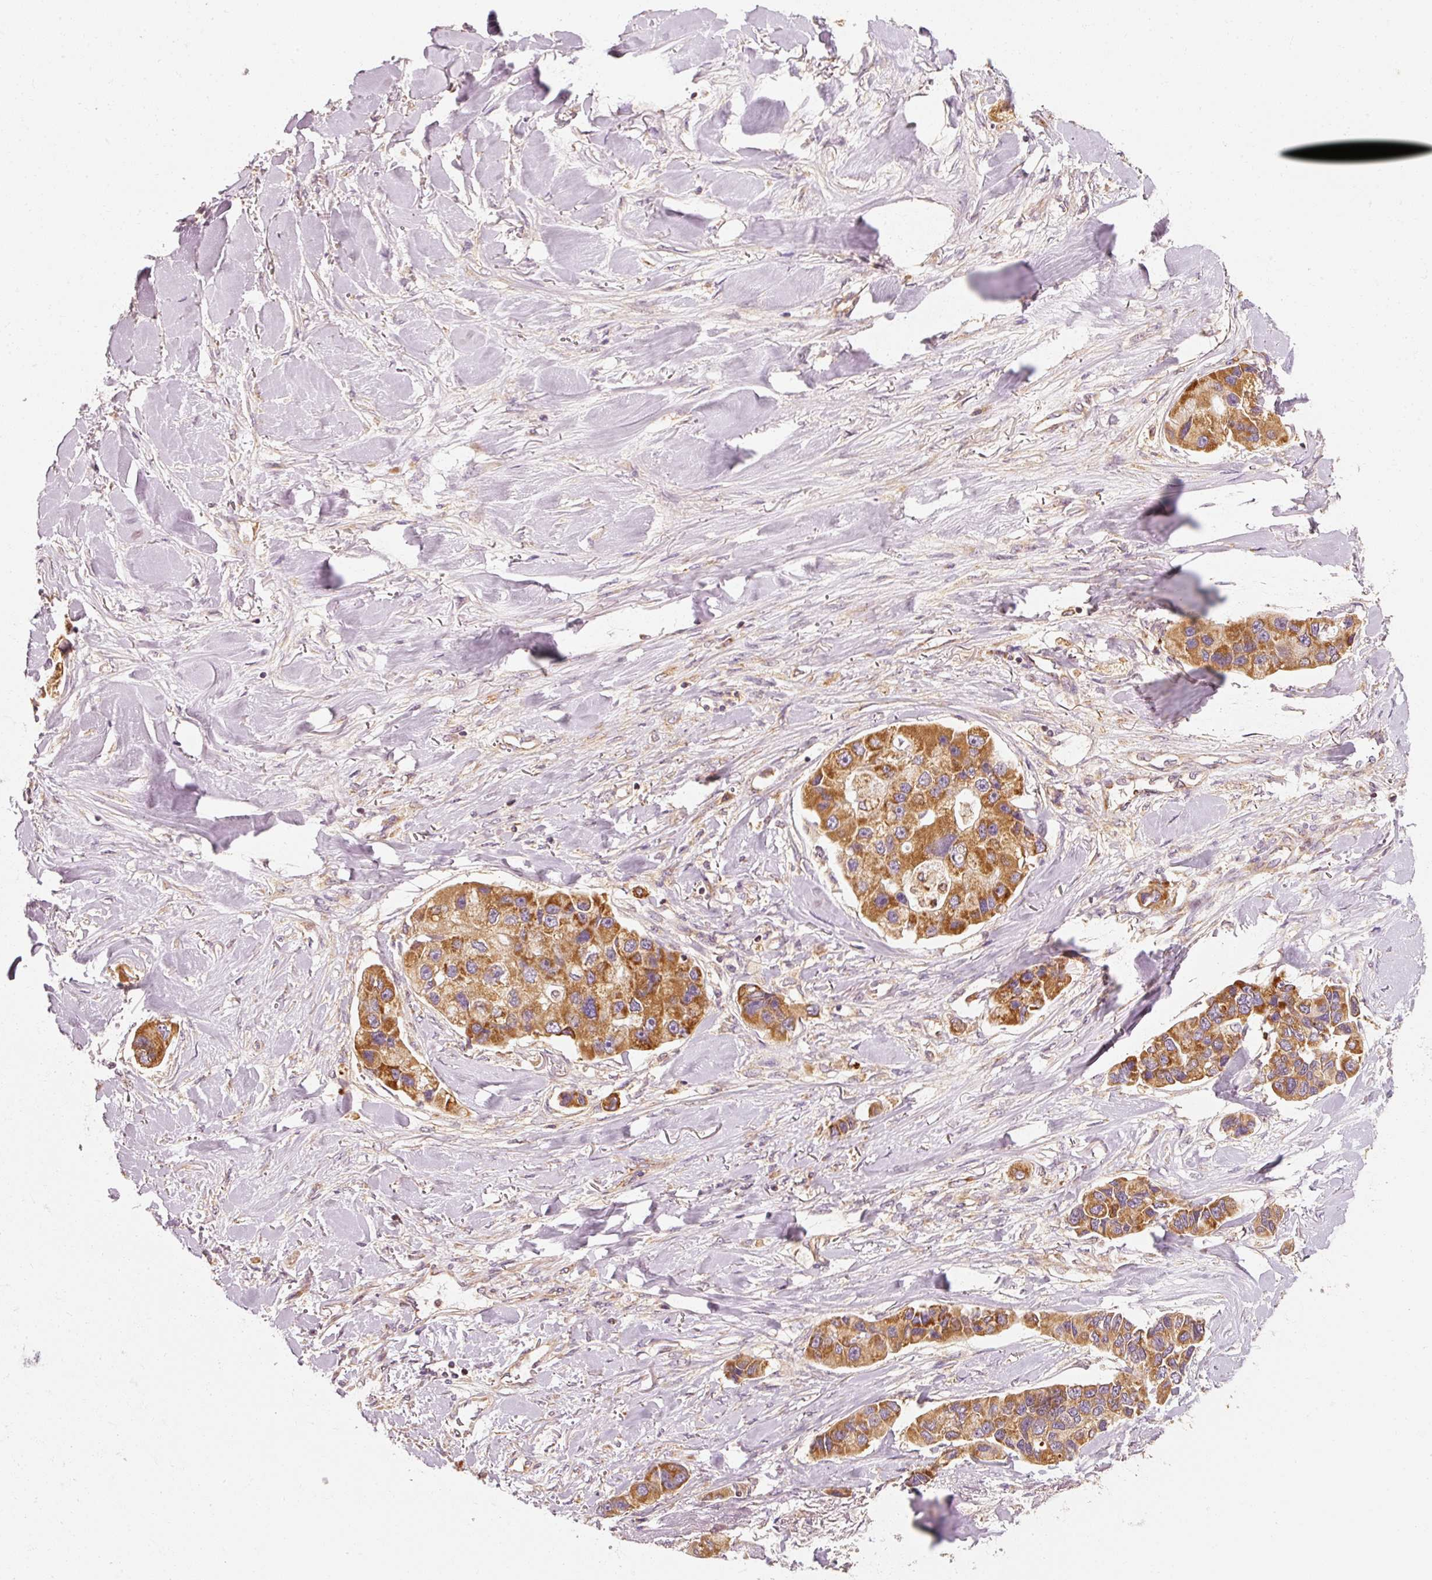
{"staining": {"intensity": "moderate", "quantity": ">75%", "location": "cytoplasmic/membranous"}, "tissue": "lung cancer", "cell_type": "Tumor cells", "image_type": "cancer", "snomed": [{"axis": "morphology", "description": "Adenocarcinoma, NOS"}, {"axis": "topography", "description": "Lung"}], "caption": "Lung adenocarcinoma was stained to show a protein in brown. There is medium levels of moderate cytoplasmic/membranous expression in approximately >75% of tumor cells. The protein of interest is shown in brown color, while the nuclei are stained blue.", "gene": "TOMM40", "patient": {"sex": "female", "age": 54}}